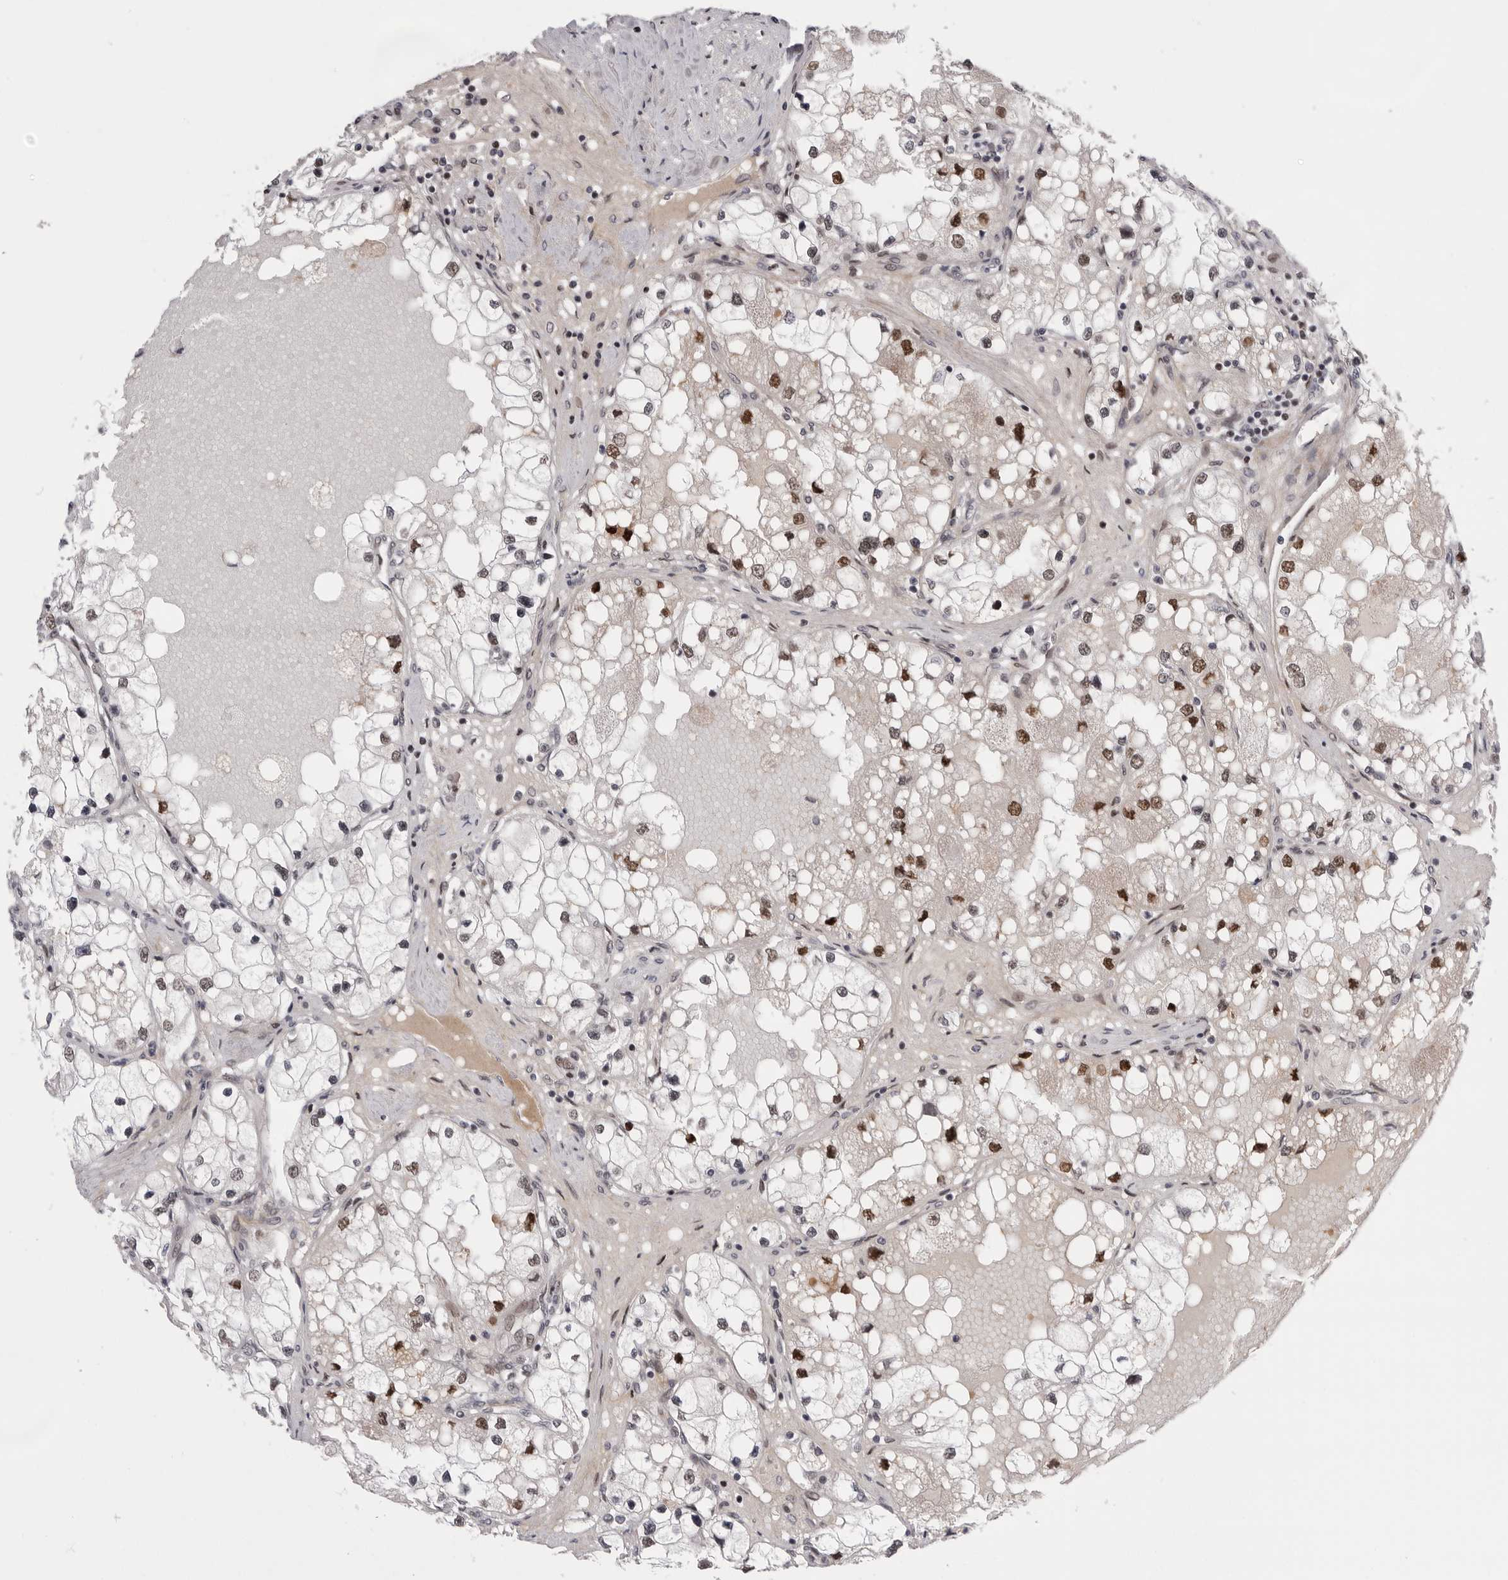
{"staining": {"intensity": "moderate", "quantity": ">75%", "location": "nuclear"}, "tissue": "renal cancer", "cell_type": "Tumor cells", "image_type": "cancer", "snomed": [{"axis": "morphology", "description": "Adenocarcinoma, NOS"}, {"axis": "topography", "description": "Kidney"}], "caption": "Moderate nuclear positivity is present in approximately >75% of tumor cells in renal adenocarcinoma.", "gene": "POU5F1", "patient": {"sex": "male", "age": 68}}